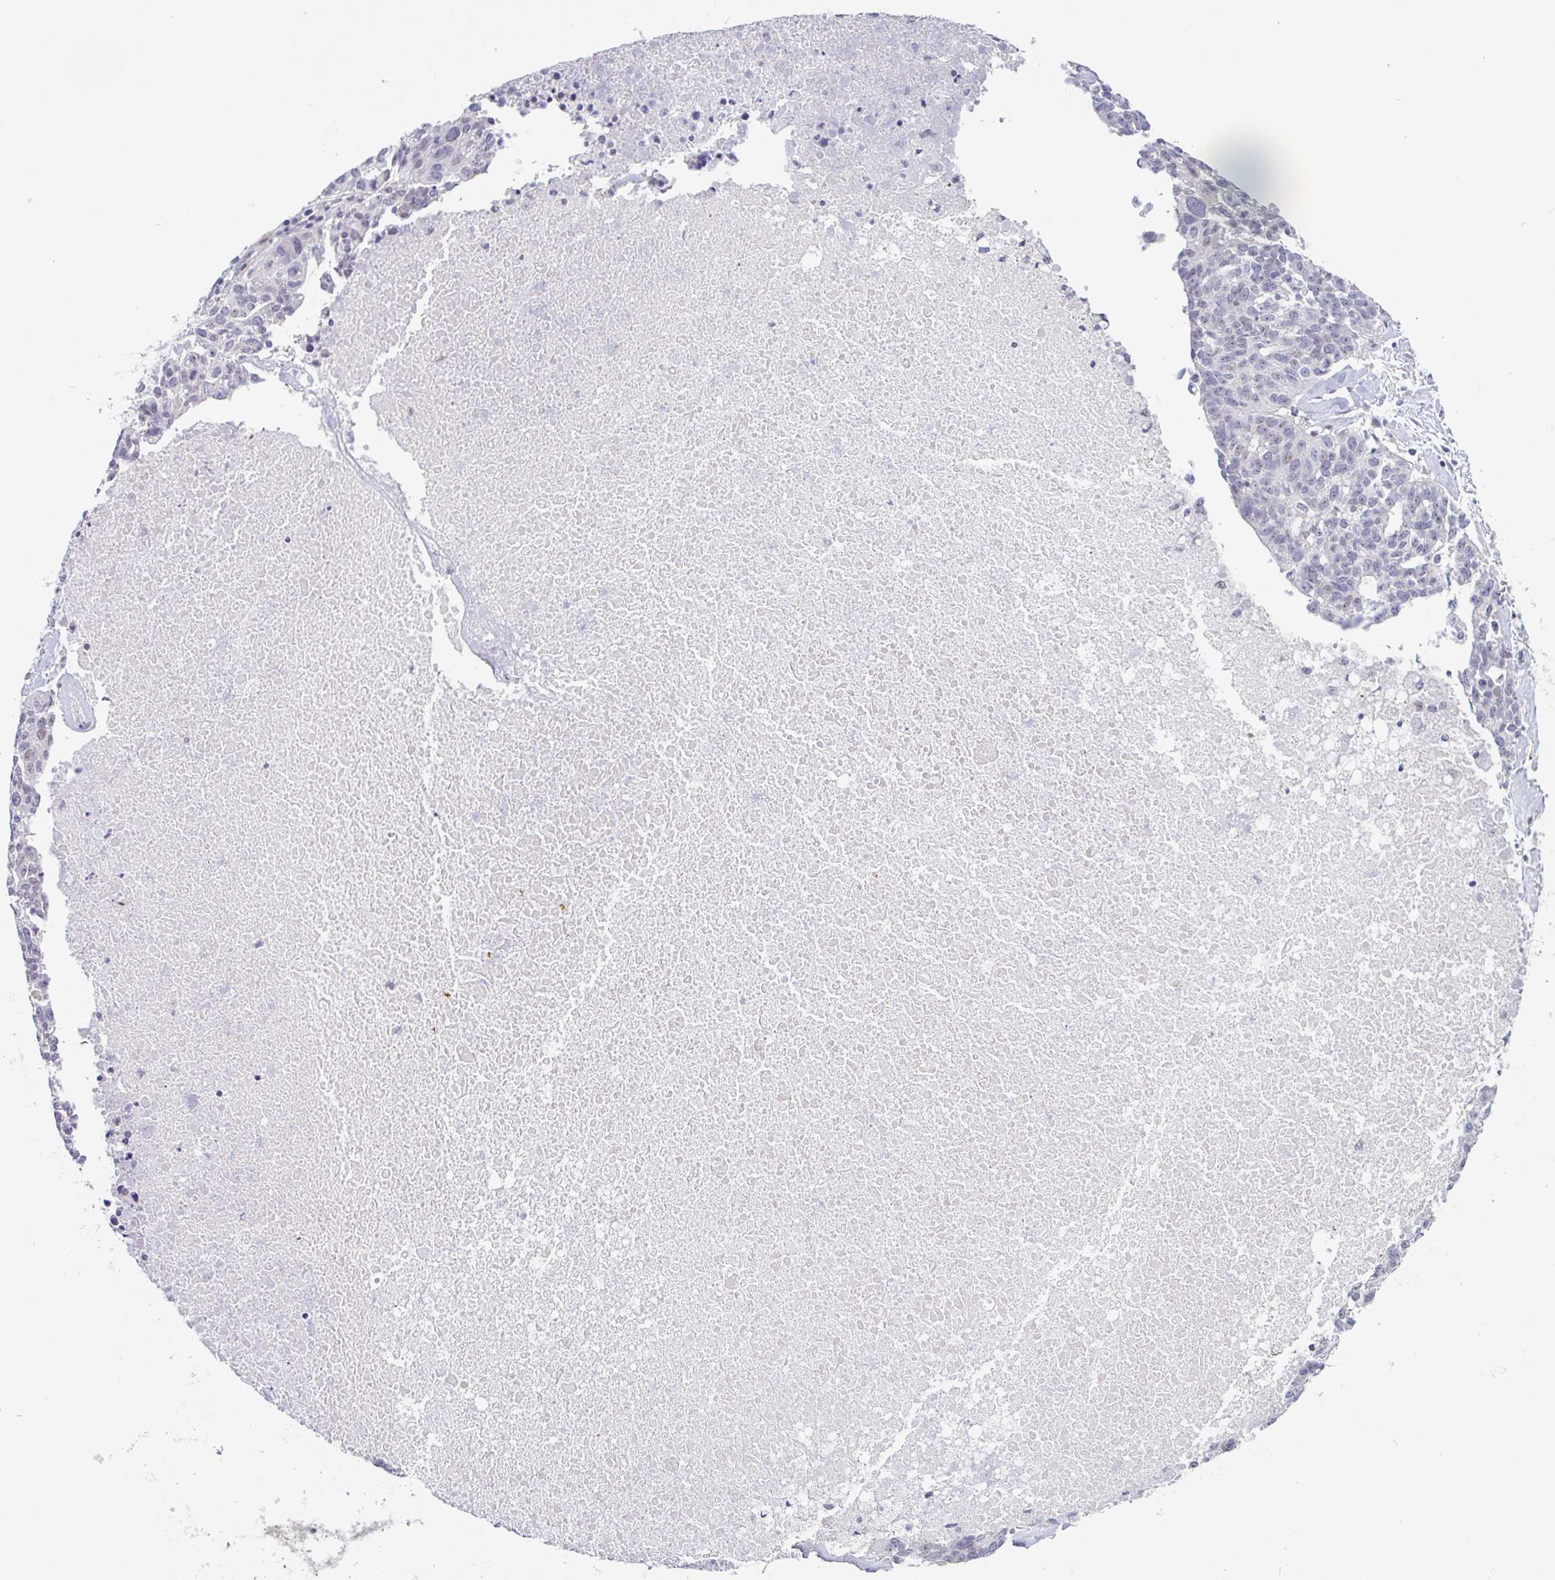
{"staining": {"intensity": "negative", "quantity": "none", "location": "none"}, "tissue": "ovarian cancer", "cell_type": "Tumor cells", "image_type": "cancer", "snomed": [{"axis": "morphology", "description": "Cystadenocarcinoma, serous, NOS"}, {"axis": "topography", "description": "Ovary"}], "caption": "There is no significant positivity in tumor cells of ovarian cancer (serous cystadenocarcinoma). (Stains: DAB immunohistochemistry (IHC) with hematoxylin counter stain, Microscopy: brightfield microscopy at high magnification).", "gene": "TMEM119", "patient": {"sex": "female", "age": 59}}